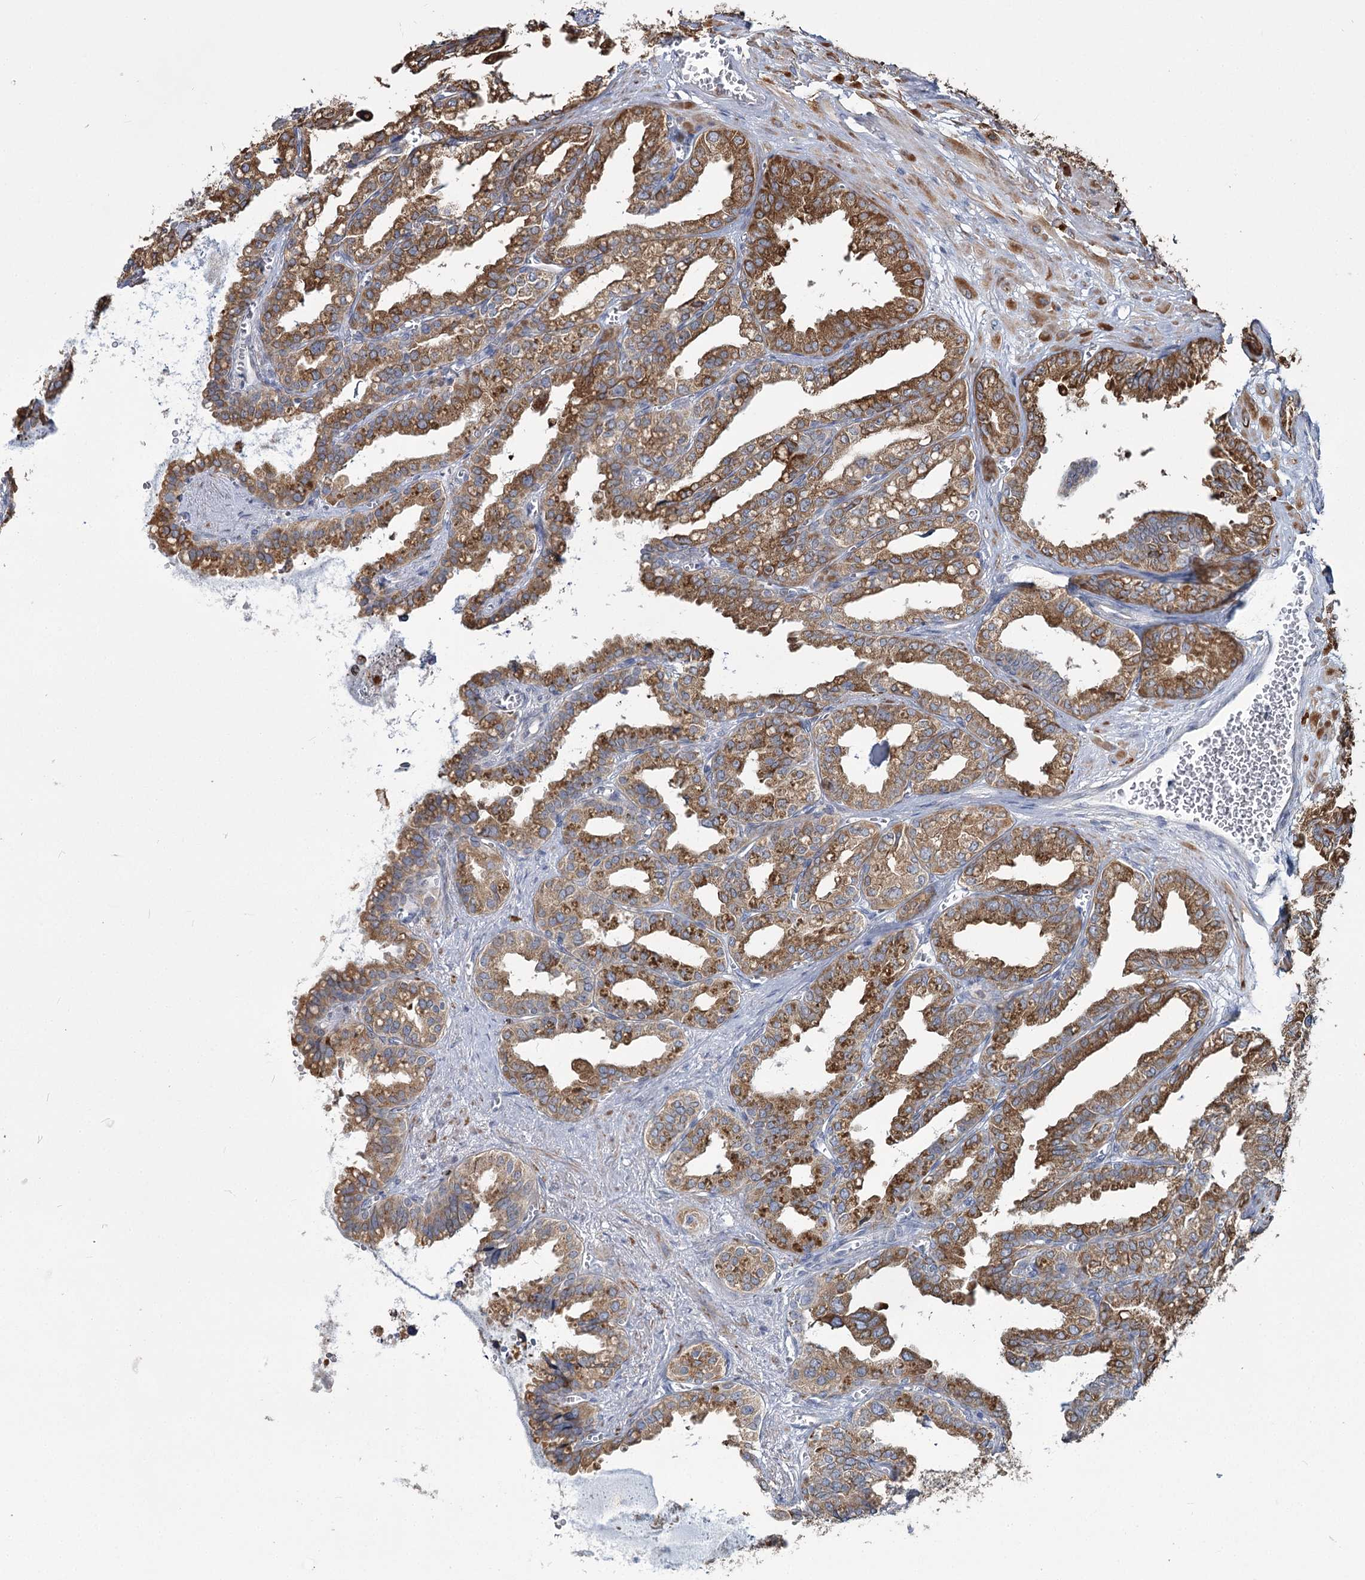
{"staining": {"intensity": "moderate", "quantity": ">75%", "location": "cytoplasmic/membranous"}, "tissue": "seminal vesicle", "cell_type": "Glandular cells", "image_type": "normal", "snomed": [{"axis": "morphology", "description": "Normal tissue, NOS"}, {"axis": "topography", "description": "Prostate"}, {"axis": "topography", "description": "Seminal veicle"}], "caption": "Unremarkable seminal vesicle demonstrates moderate cytoplasmic/membranous staining in approximately >75% of glandular cells.", "gene": "ZCCHC9", "patient": {"sex": "male", "age": 51}}